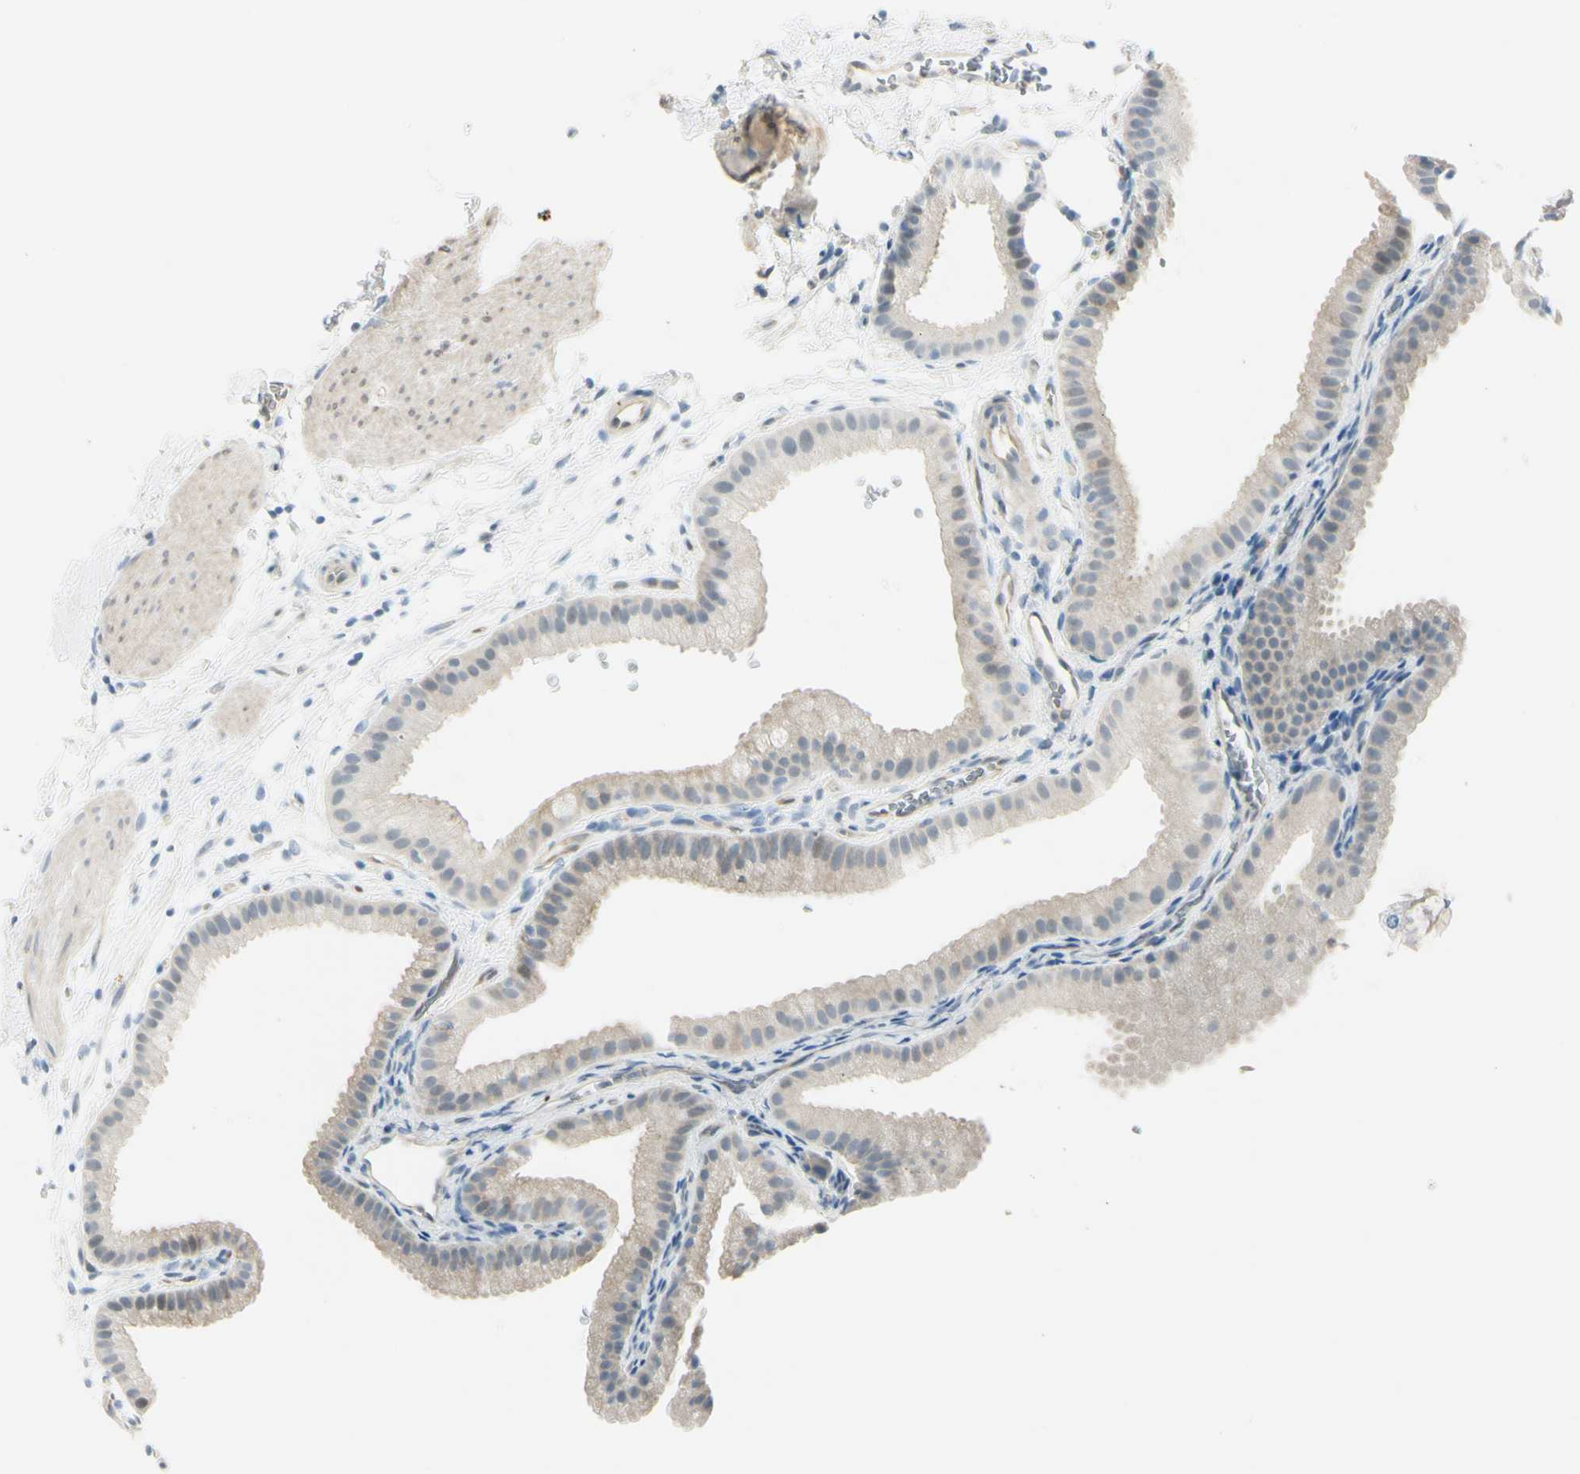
{"staining": {"intensity": "weak", "quantity": "25%-75%", "location": "cytoplasmic/membranous"}, "tissue": "gallbladder", "cell_type": "Glandular cells", "image_type": "normal", "snomed": [{"axis": "morphology", "description": "Normal tissue, NOS"}, {"axis": "topography", "description": "Gallbladder"}], "caption": "Normal gallbladder was stained to show a protein in brown. There is low levels of weak cytoplasmic/membranous positivity in about 25%-75% of glandular cells.", "gene": "ASB9", "patient": {"sex": "female", "age": 64}}